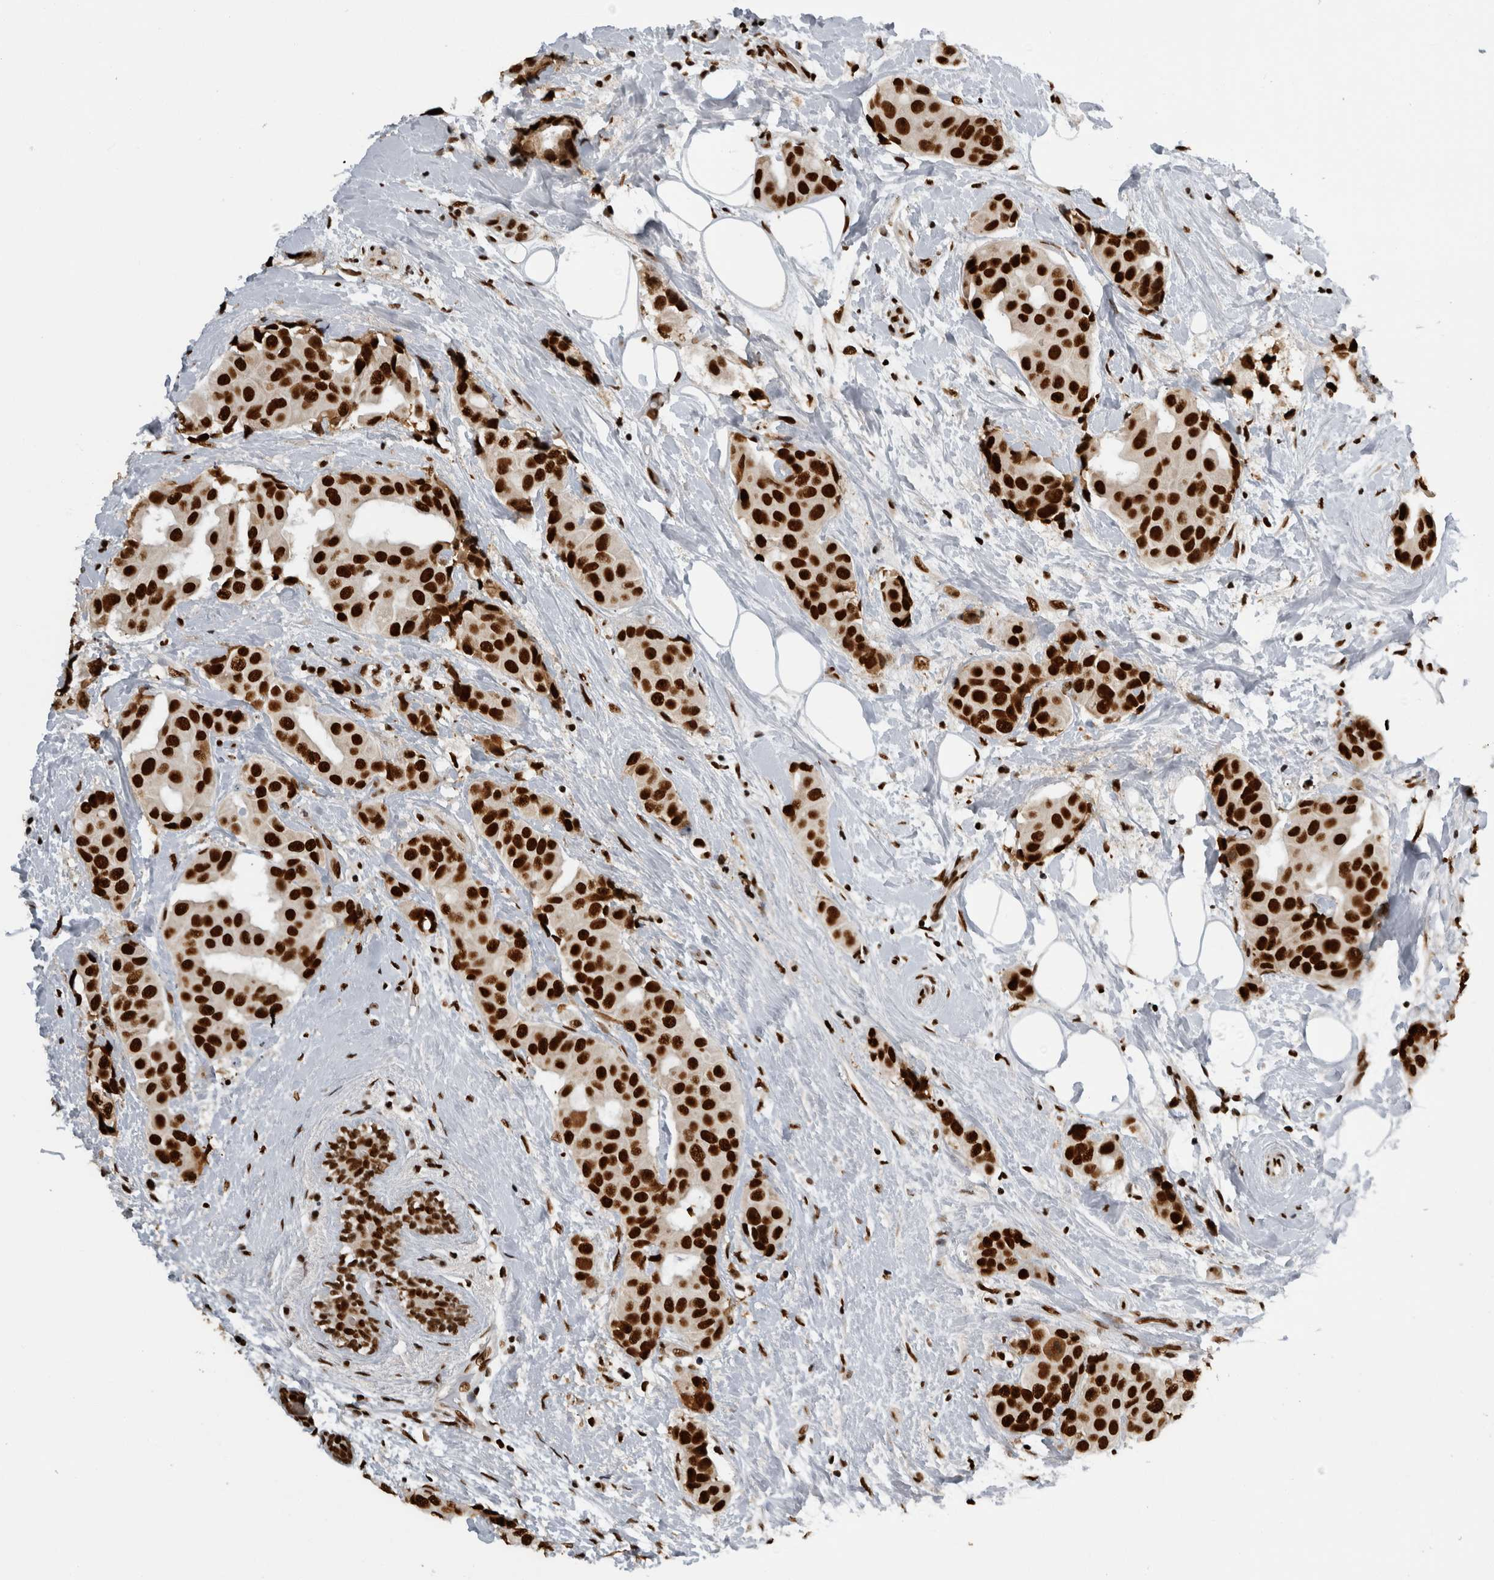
{"staining": {"intensity": "strong", "quantity": ">75%", "location": "nuclear"}, "tissue": "breast cancer", "cell_type": "Tumor cells", "image_type": "cancer", "snomed": [{"axis": "morphology", "description": "Normal tissue, NOS"}, {"axis": "morphology", "description": "Duct carcinoma"}, {"axis": "topography", "description": "Breast"}], "caption": "A brown stain shows strong nuclear staining of a protein in human breast cancer tumor cells. (IHC, brightfield microscopy, high magnification).", "gene": "ZSCAN2", "patient": {"sex": "female", "age": 39}}